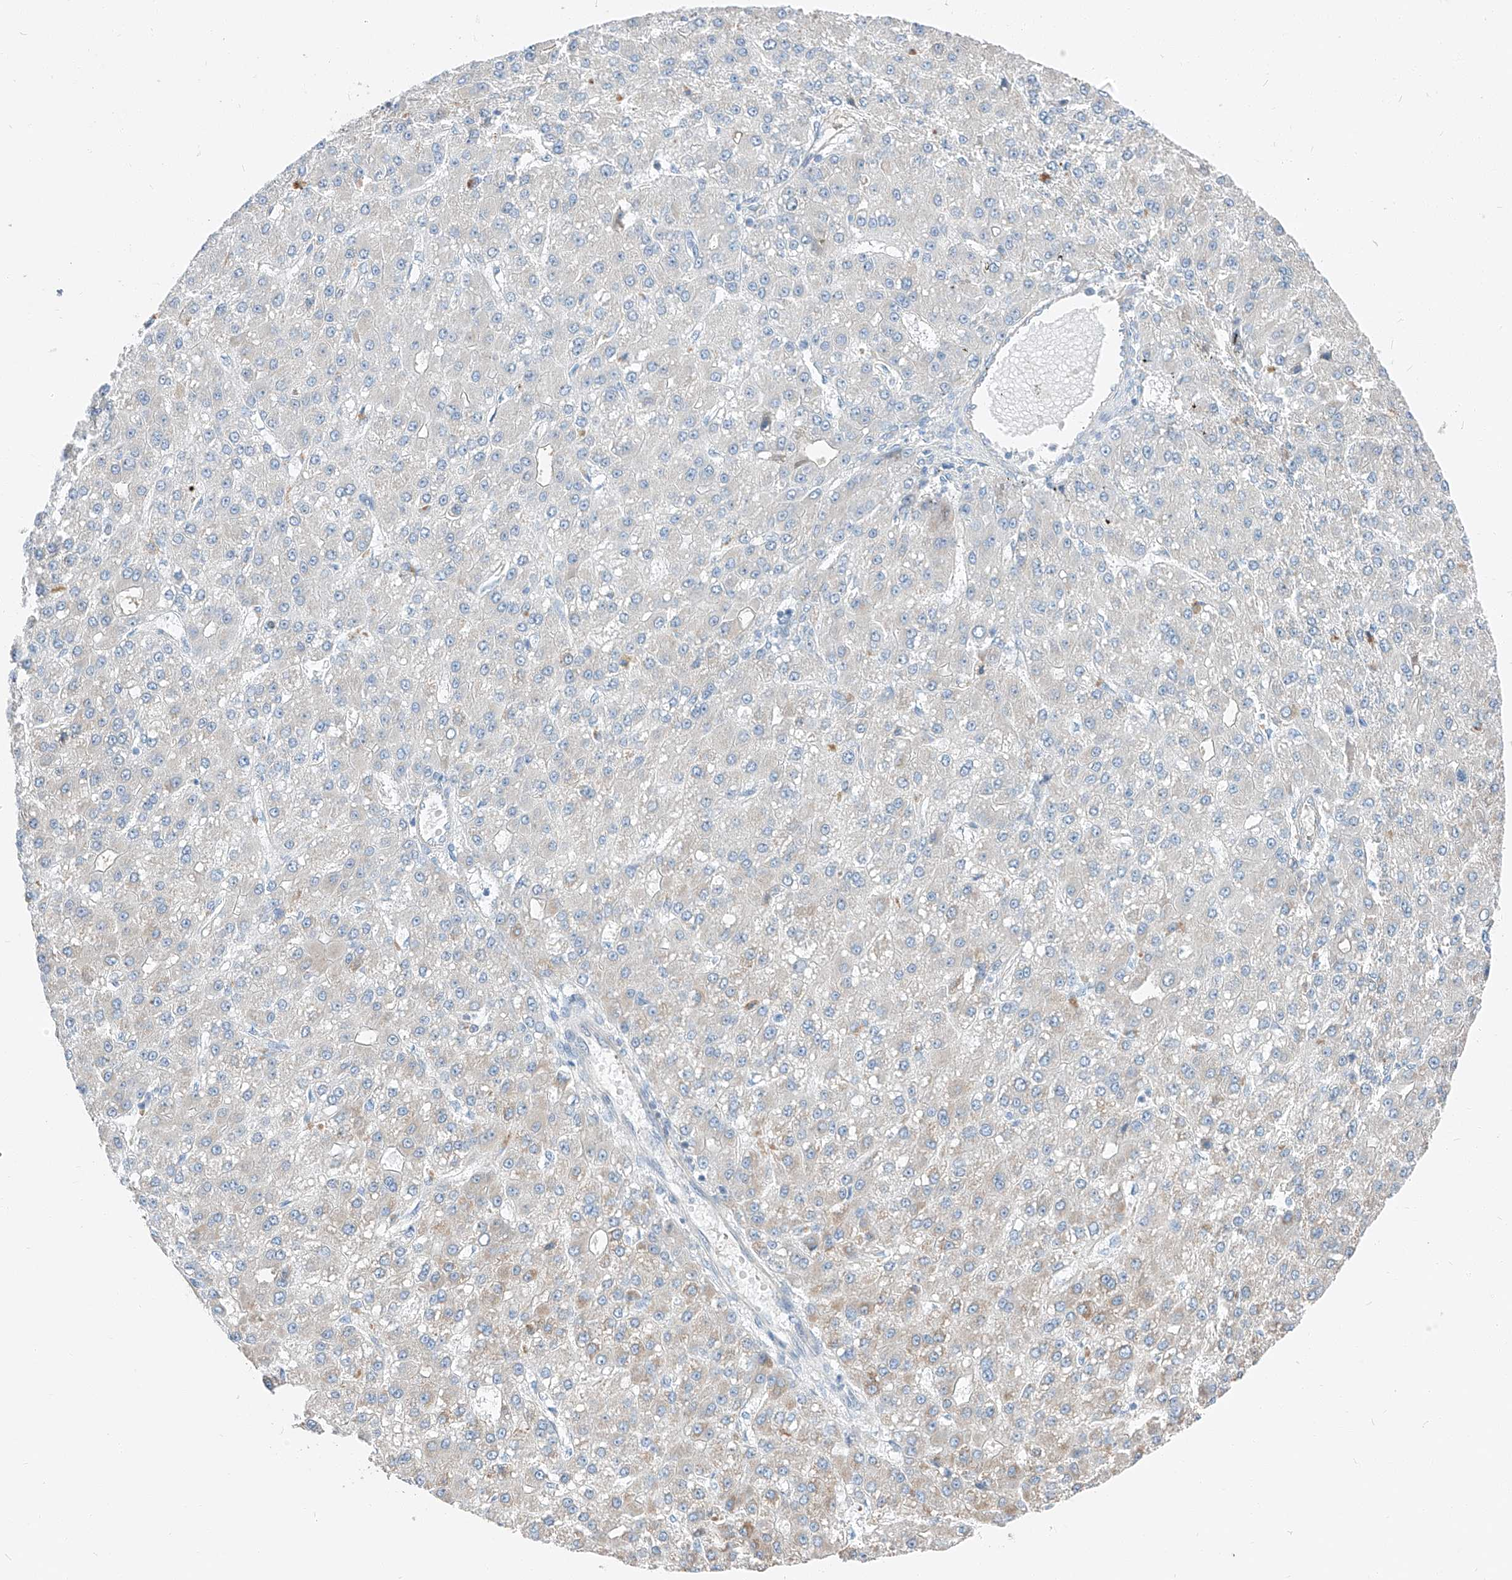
{"staining": {"intensity": "weak", "quantity": "<25%", "location": "cytoplasmic/membranous"}, "tissue": "liver cancer", "cell_type": "Tumor cells", "image_type": "cancer", "snomed": [{"axis": "morphology", "description": "Carcinoma, Hepatocellular, NOS"}, {"axis": "topography", "description": "Liver"}], "caption": "DAB immunohistochemical staining of human liver cancer (hepatocellular carcinoma) shows no significant staining in tumor cells. (DAB (3,3'-diaminobenzidine) immunohistochemistry visualized using brightfield microscopy, high magnification).", "gene": "RUSC1", "patient": {"sex": "male", "age": 67}}